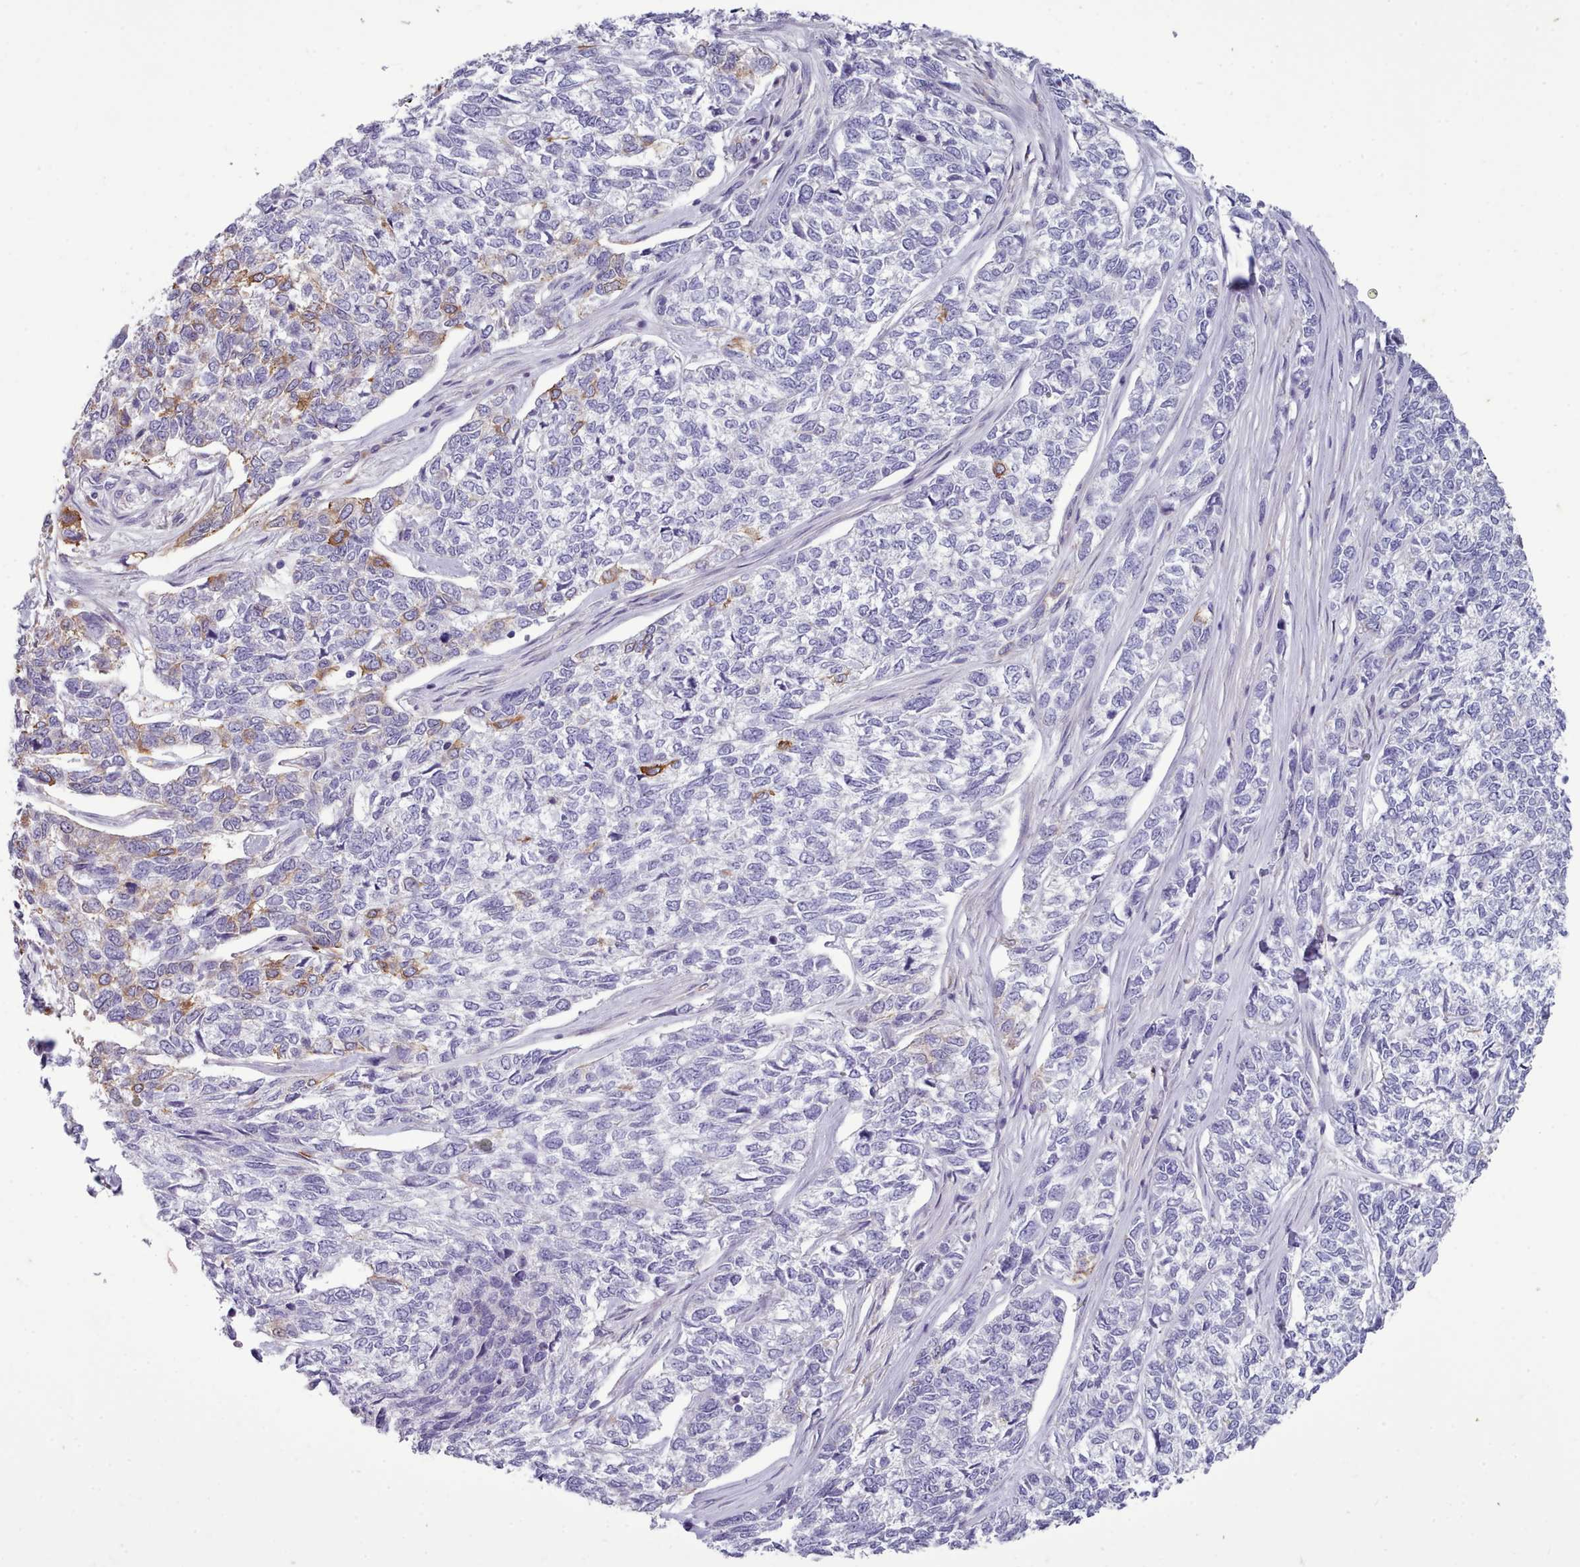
{"staining": {"intensity": "moderate", "quantity": "<25%", "location": "cytoplasmic/membranous"}, "tissue": "skin cancer", "cell_type": "Tumor cells", "image_type": "cancer", "snomed": [{"axis": "morphology", "description": "Basal cell carcinoma"}, {"axis": "topography", "description": "Skin"}], "caption": "This histopathology image shows immunohistochemistry staining of basal cell carcinoma (skin), with low moderate cytoplasmic/membranous staining in about <25% of tumor cells.", "gene": "MYRFL", "patient": {"sex": "female", "age": 65}}